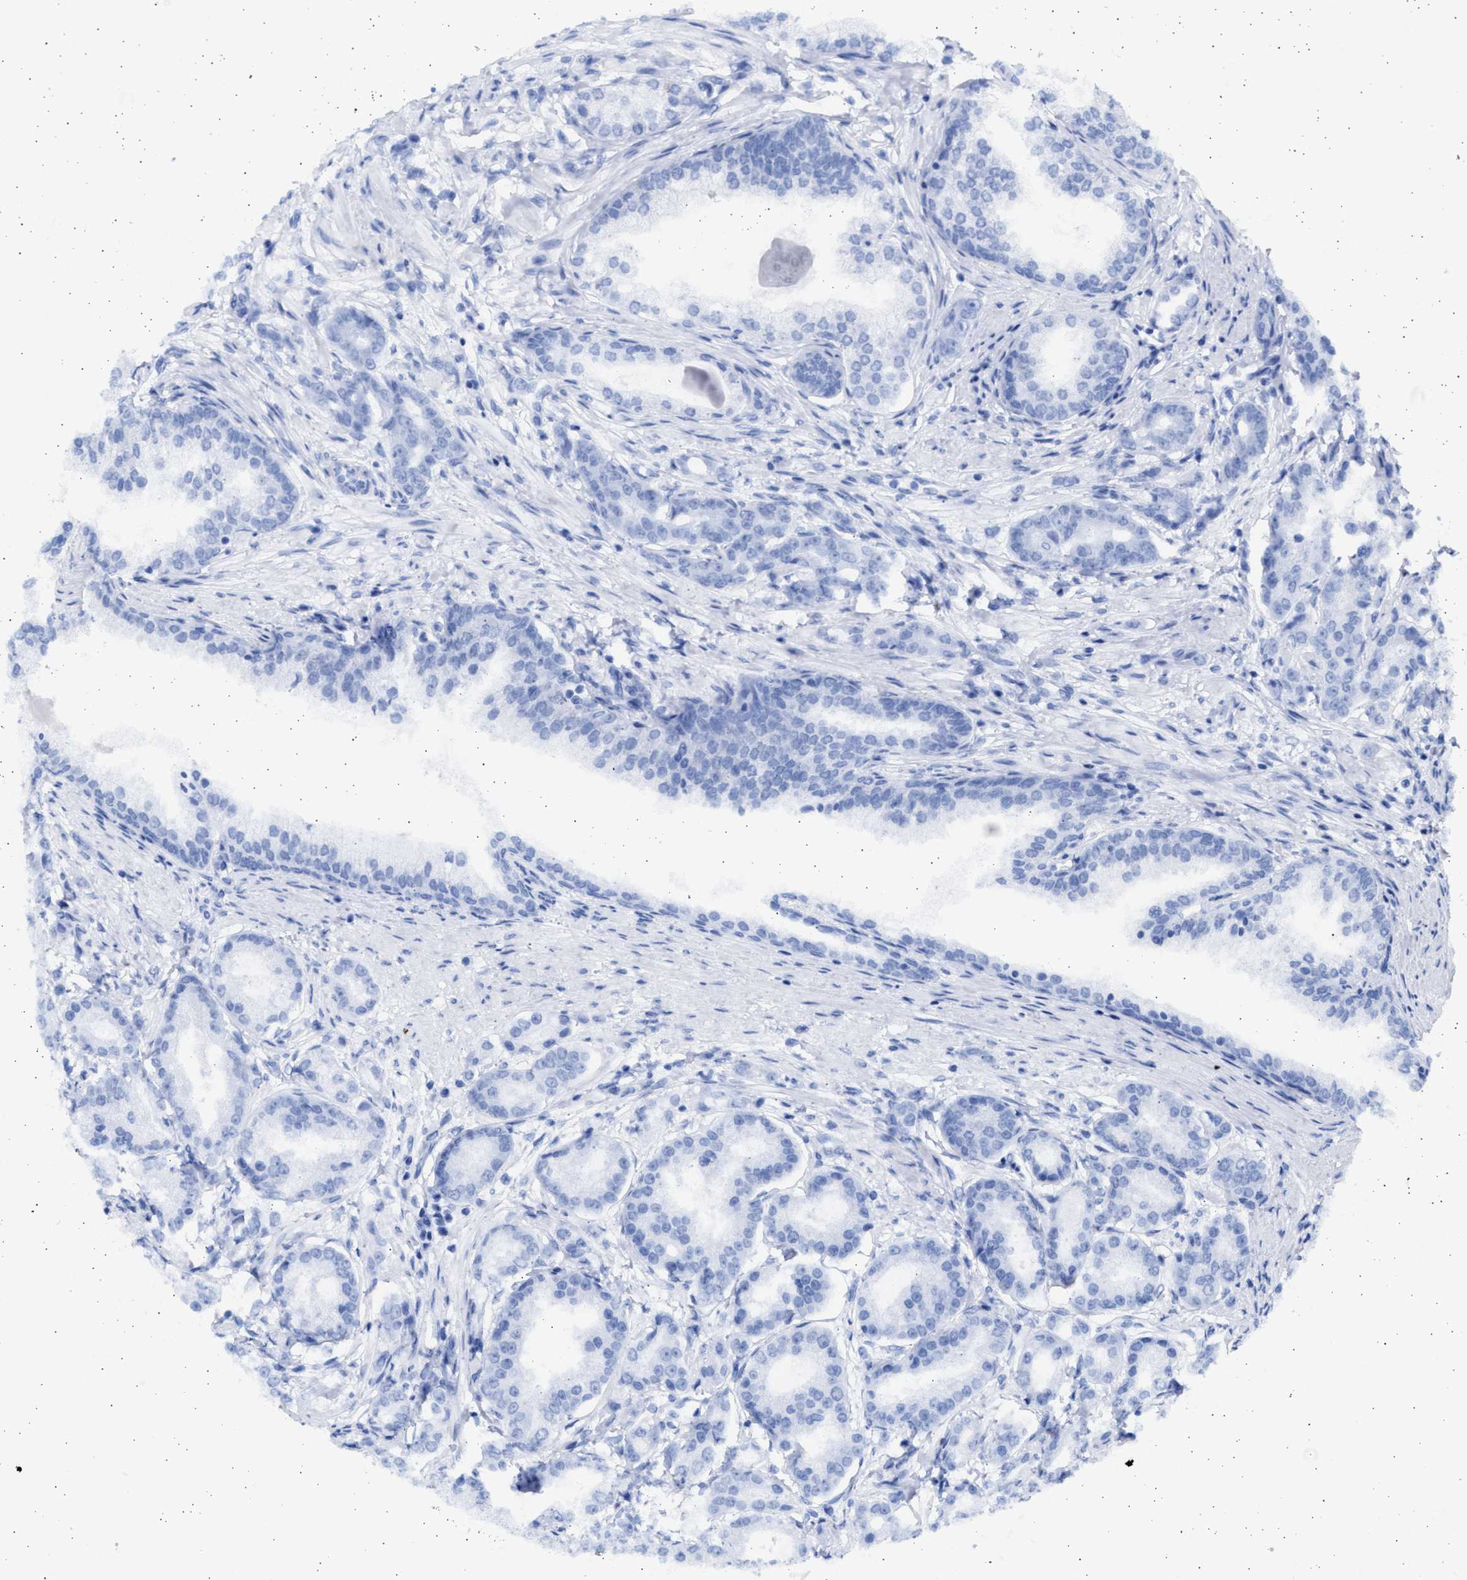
{"staining": {"intensity": "negative", "quantity": "none", "location": "none"}, "tissue": "prostate cancer", "cell_type": "Tumor cells", "image_type": "cancer", "snomed": [{"axis": "morphology", "description": "Adenocarcinoma, High grade"}, {"axis": "topography", "description": "Prostate"}], "caption": "Human adenocarcinoma (high-grade) (prostate) stained for a protein using immunohistochemistry (IHC) demonstrates no positivity in tumor cells.", "gene": "ALDOC", "patient": {"sex": "male", "age": 59}}